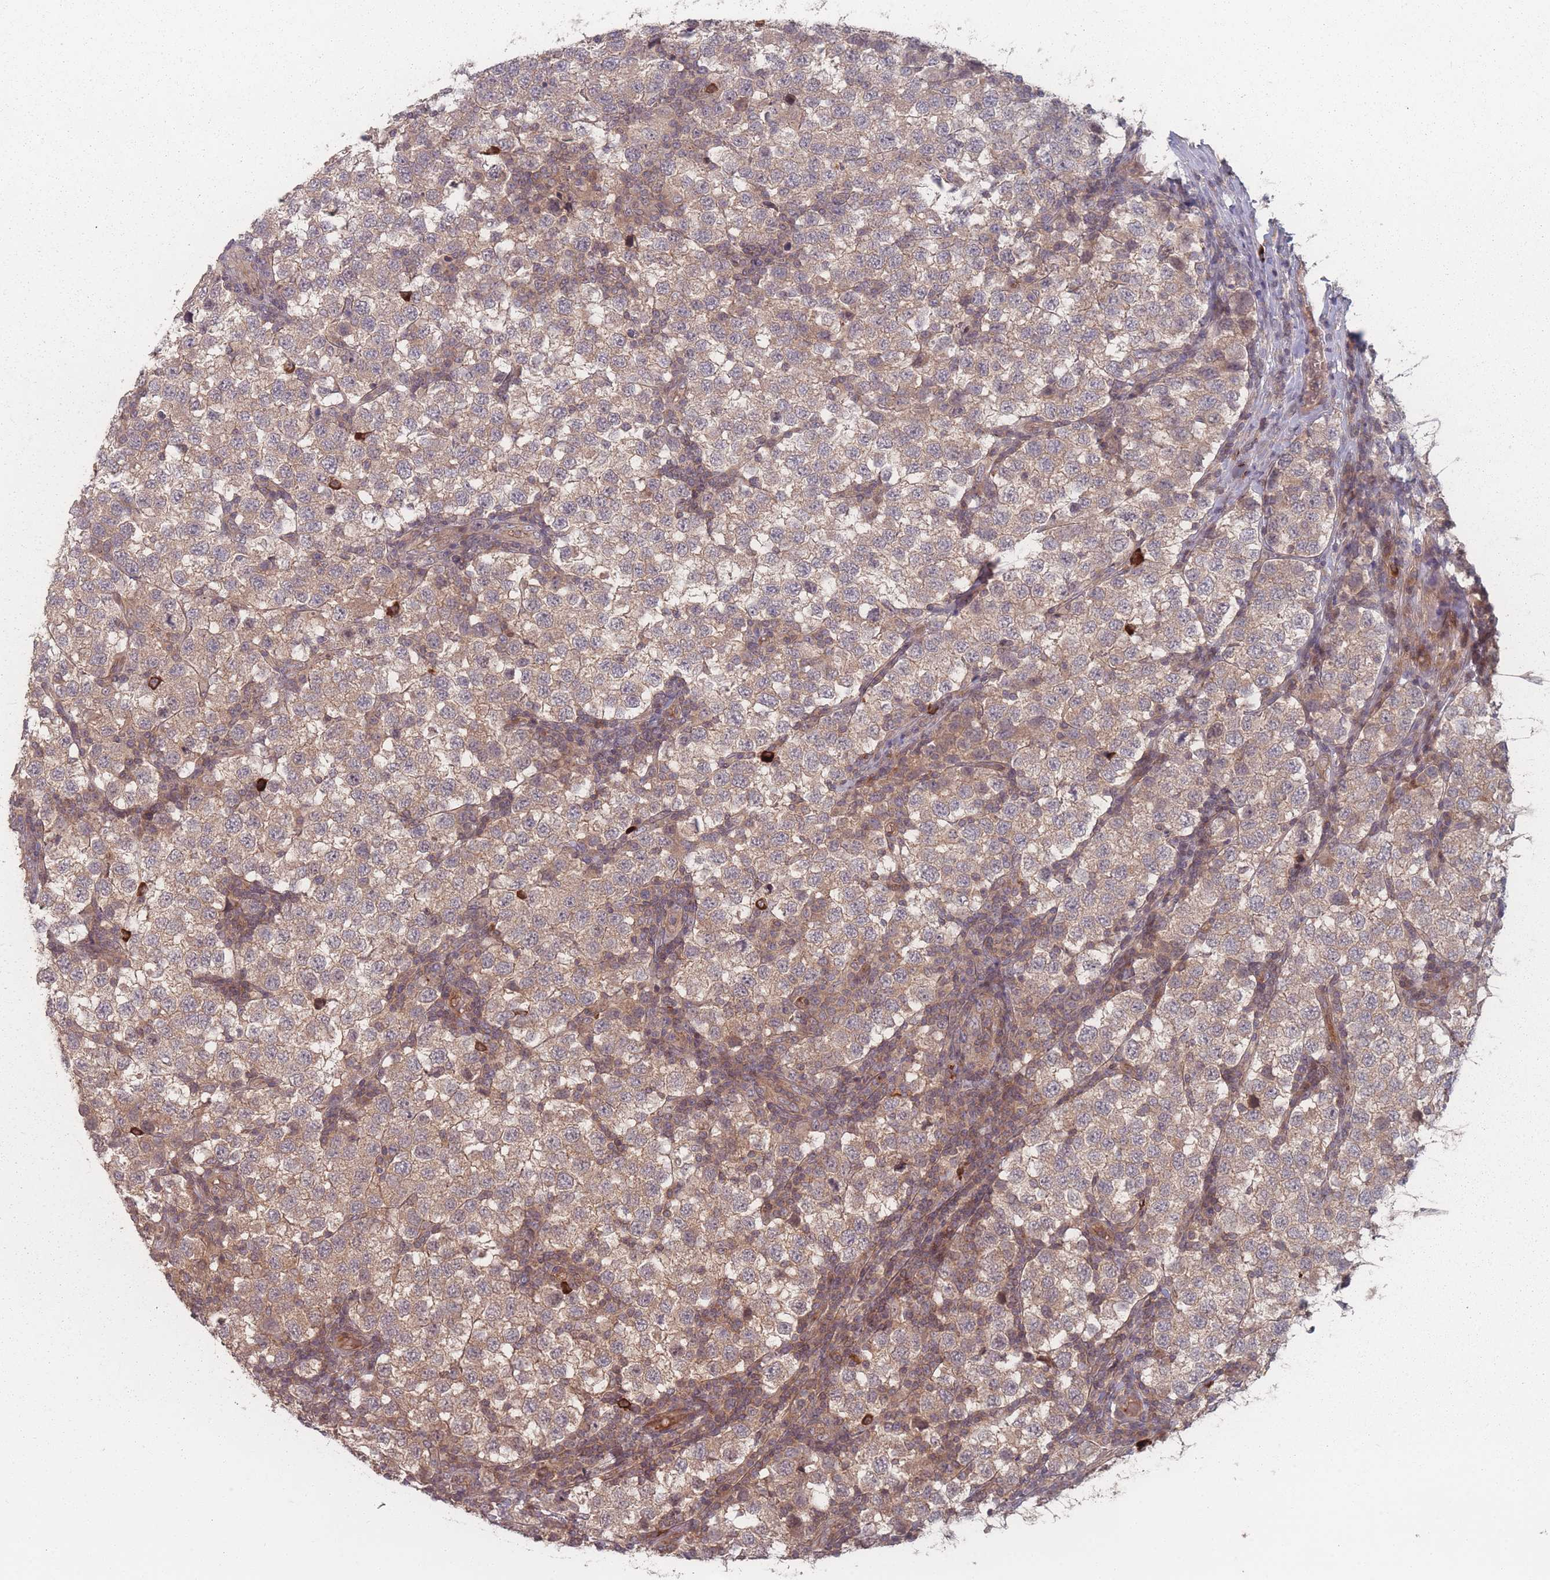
{"staining": {"intensity": "weak", "quantity": ">75%", "location": "cytoplasmic/membranous"}, "tissue": "testis cancer", "cell_type": "Tumor cells", "image_type": "cancer", "snomed": [{"axis": "morphology", "description": "Seminoma, NOS"}, {"axis": "topography", "description": "Testis"}], "caption": "This image shows immunohistochemistry (IHC) staining of human testis seminoma, with low weak cytoplasmic/membranous expression in approximately >75% of tumor cells.", "gene": "HAGH", "patient": {"sex": "male", "age": 34}}